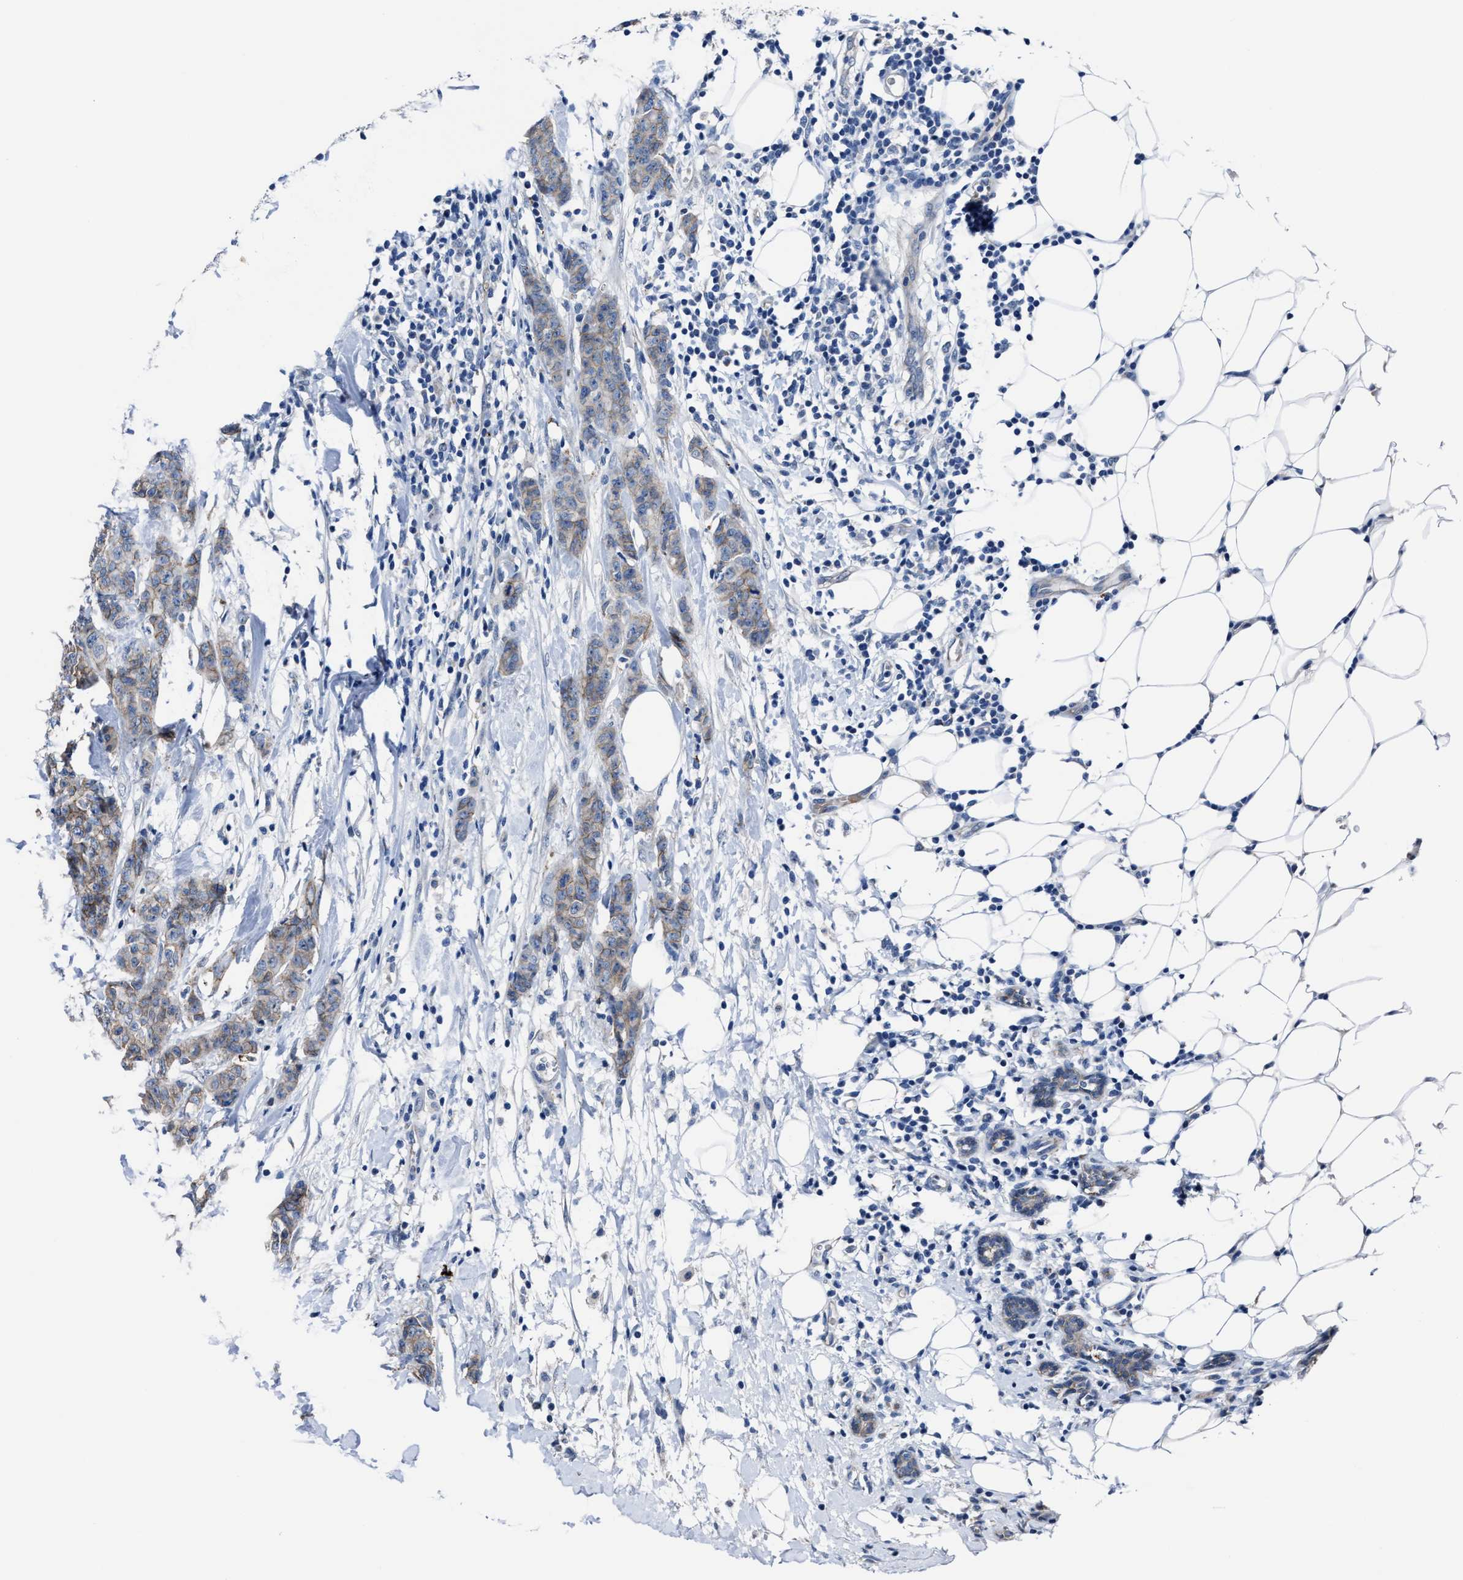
{"staining": {"intensity": "weak", "quantity": ">75%", "location": "cytoplasmic/membranous"}, "tissue": "breast cancer", "cell_type": "Tumor cells", "image_type": "cancer", "snomed": [{"axis": "morphology", "description": "Normal tissue, NOS"}, {"axis": "morphology", "description": "Duct carcinoma"}, {"axis": "topography", "description": "Breast"}], "caption": "DAB (3,3'-diaminobenzidine) immunohistochemical staining of breast cancer displays weak cytoplasmic/membranous protein expression in approximately >75% of tumor cells. The protein is stained brown, and the nuclei are stained in blue (DAB (3,3'-diaminobenzidine) IHC with brightfield microscopy, high magnification).", "gene": "GHITM", "patient": {"sex": "female", "age": 40}}